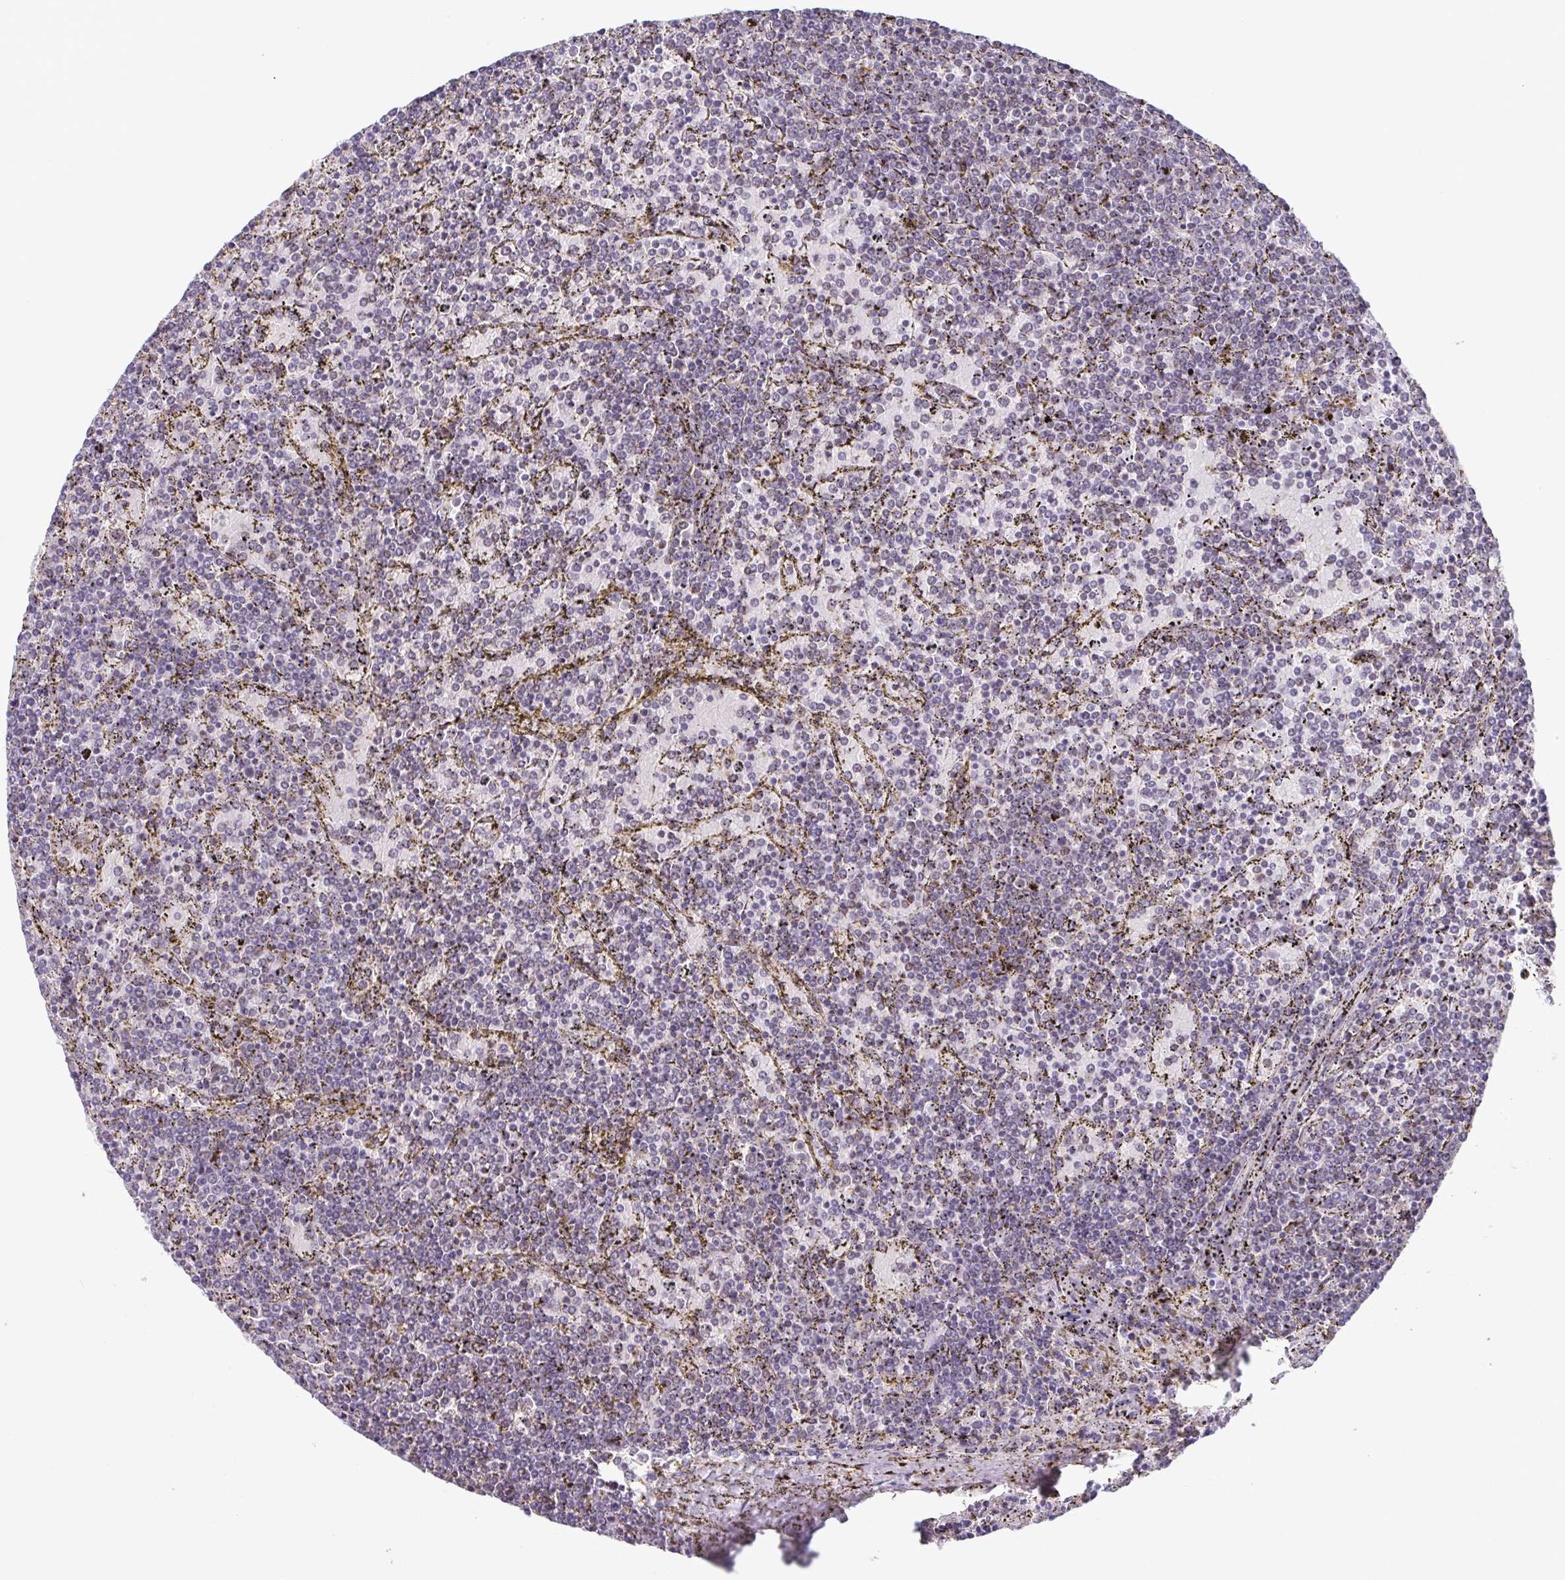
{"staining": {"intensity": "negative", "quantity": "none", "location": "none"}, "tissue": "lymphoma", "cell_type": "Tumor cells", "image_type": "cancer", "snomed": [{"axis": "morphology", "description": "Malignant lymphoma, non-Hodgkin's type, Low grade"}, {"axis": "topography", "description": "Spleen"}], "caption": "IHC histopathology image of low-grade malignant lymphoma, non-Hodgkin's type stained for a protein (brown), which reveals no staining in tumor cells. (DAB (3,3'-diaminobenzidine) IHC, high magnification).", "gene": "UBE2Q1", "patient": {"sex": "female", "age": 77}}